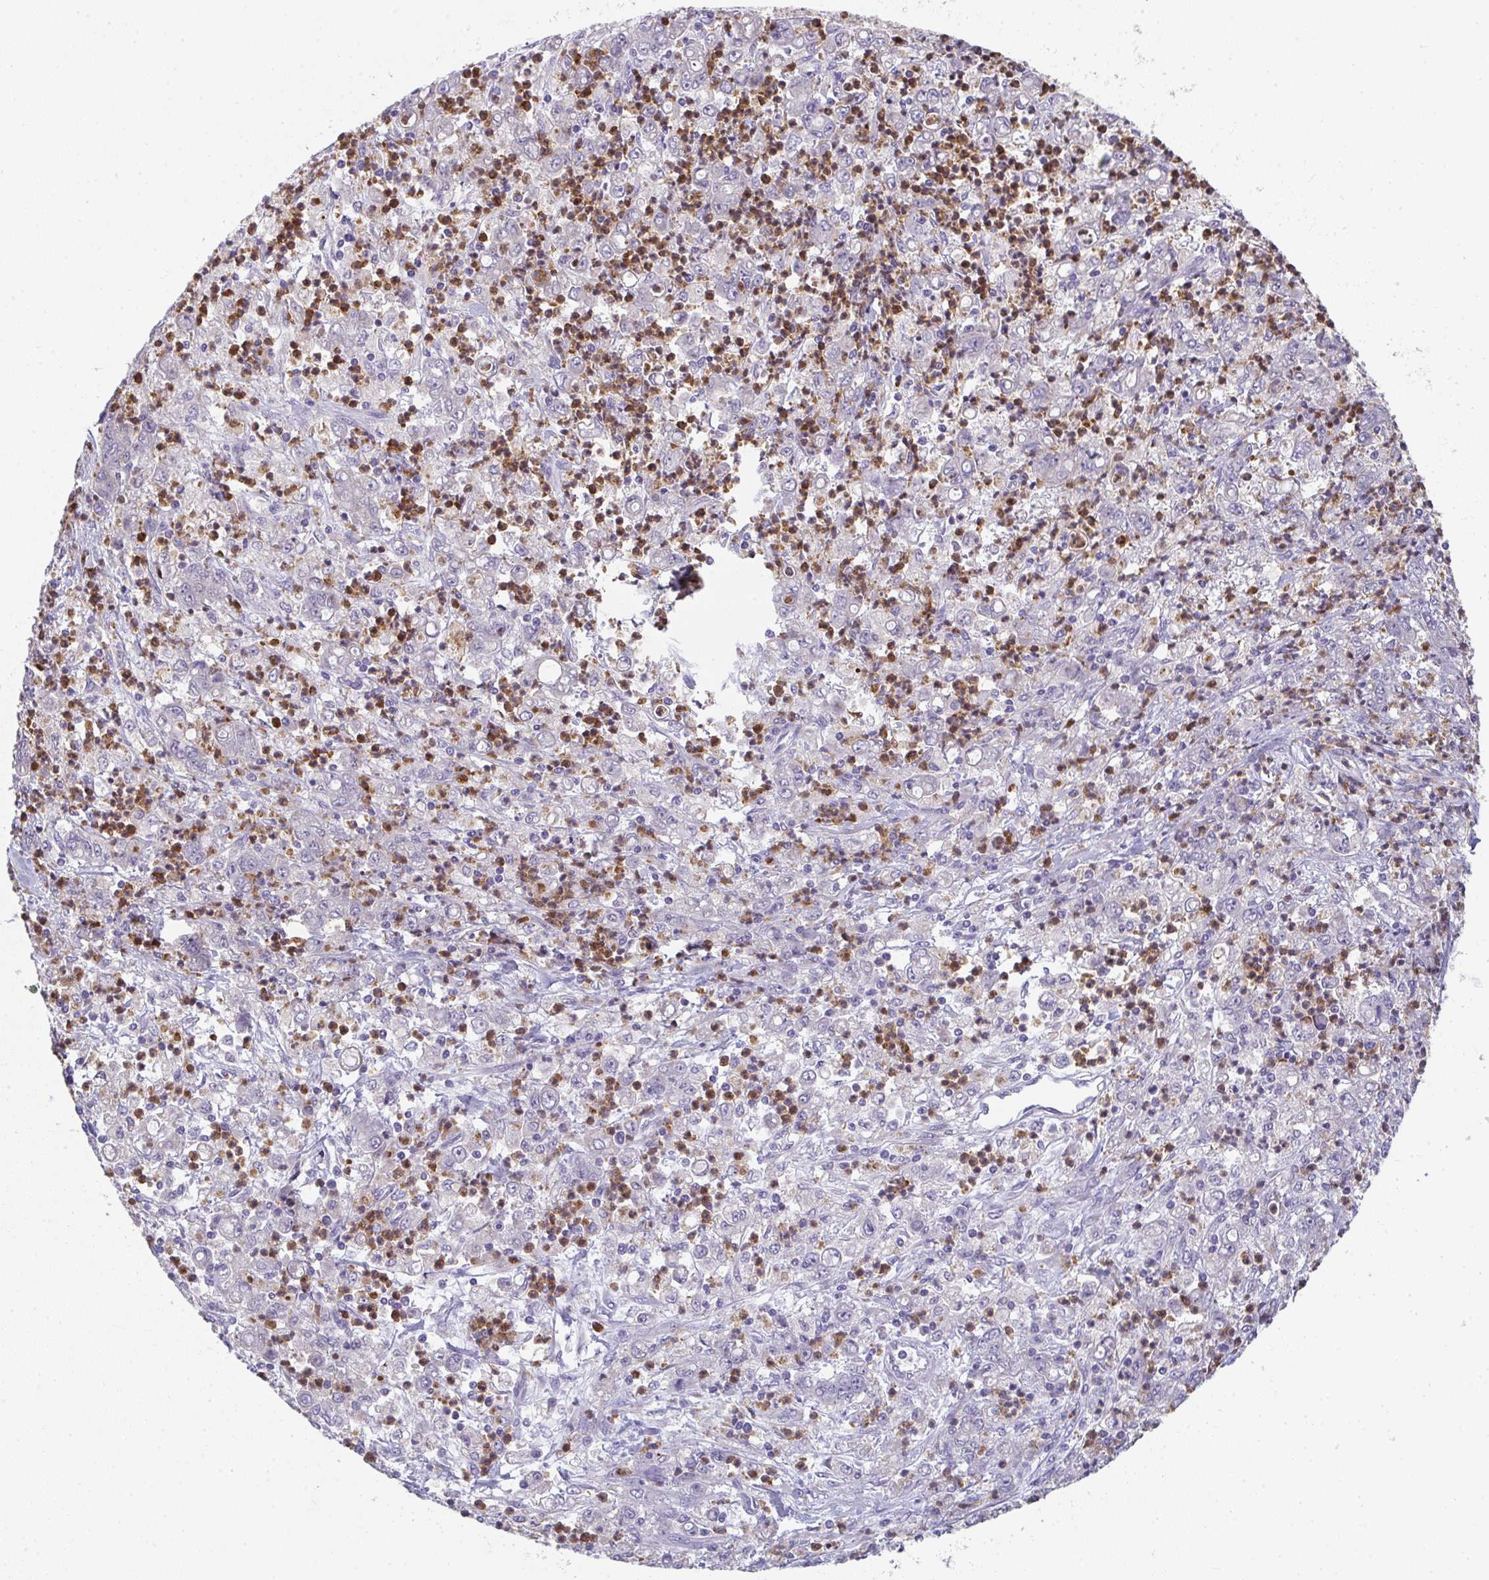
{"staining": {"intensity": "negative", "quantity": "none", "location": "none"}, "tissue": "stomach cancer", "cell_type": "Tumor cells", "image_type": "cancer", "snomed": [{"axis": "morphology", "description": "Adenocarcinoma, NOS"}, {"axis": "topography", "description": "Stomach, lower"}], "caption": "Immunohistochemistry (IHC) photomicrograph of human adenocarcinoma (stomach) stained for a protein (brown), which shows no expression in tumor cells. (DAB immunohistochemistry visualized using brightfield microscopy, high magnification).", "gene": "RIOK1", "patient": {"sex": "female", "age": 71}}